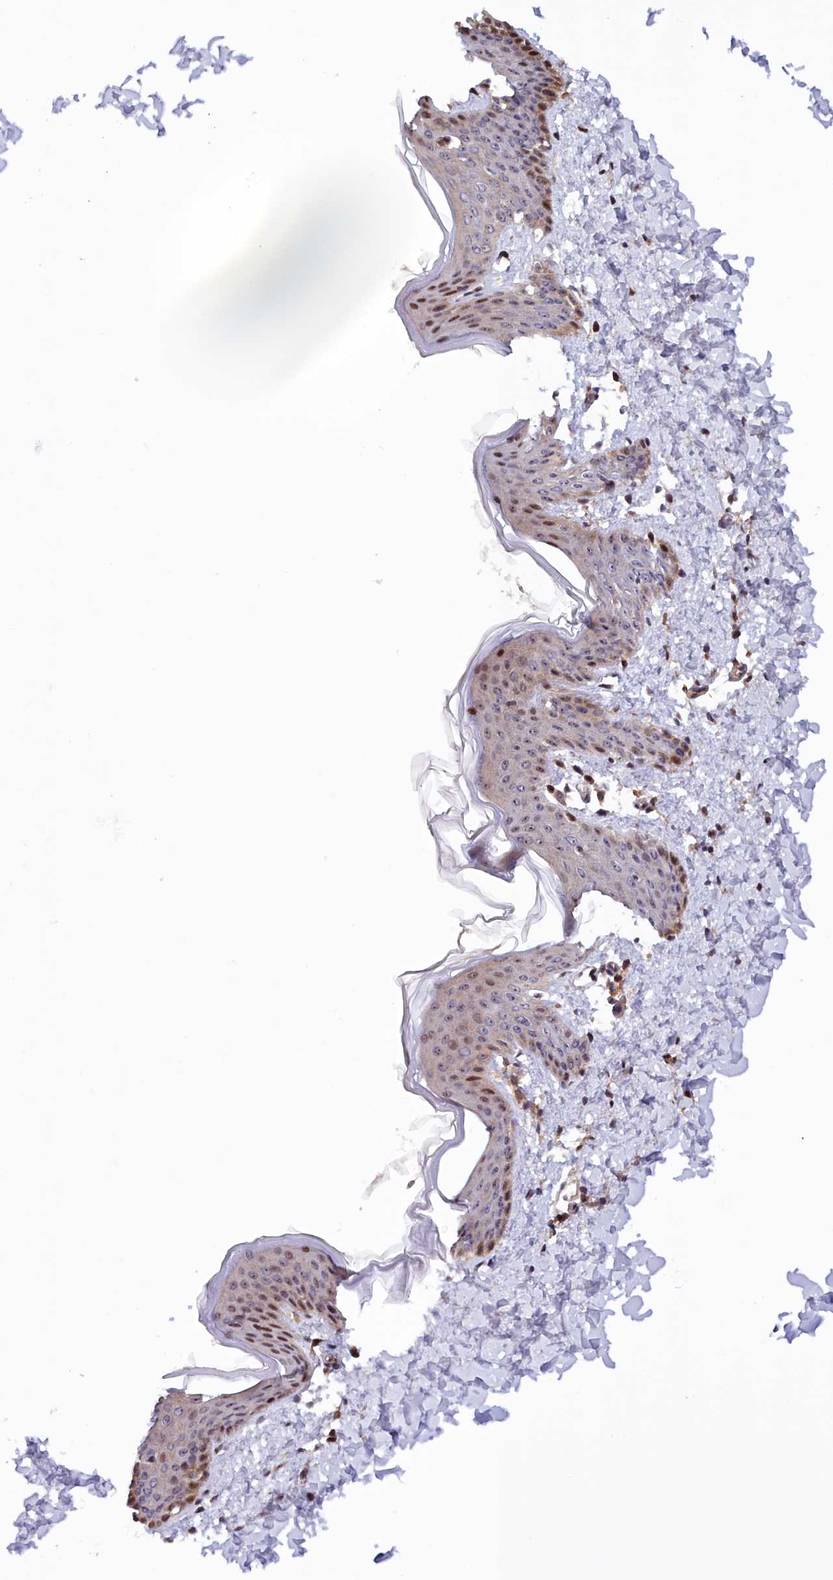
{"staining": {"intensity": "negative", "quantity": "none", "location": "none"}, "tissue": "skin", "cell_type": "Fibroblasts", "image_type": "normal", "snomed": [{"axis": "morphology", "description": "Normal tissue, NOS"}, {"axis": "topography", "description": "Skin"}], "caption": "A high-resolution micrograph shows IHC staining of normal skin, which reveals no significant expression in fibroblasts. Brightfield microscopy of immunohistochemistry stained with DAB (3,3'-diaminobenzidine) (brown) and hematoxylin (blue), captured at high magnification.", "gene": "NEURL4", "patient": {"sex": "female", "age": 17}}